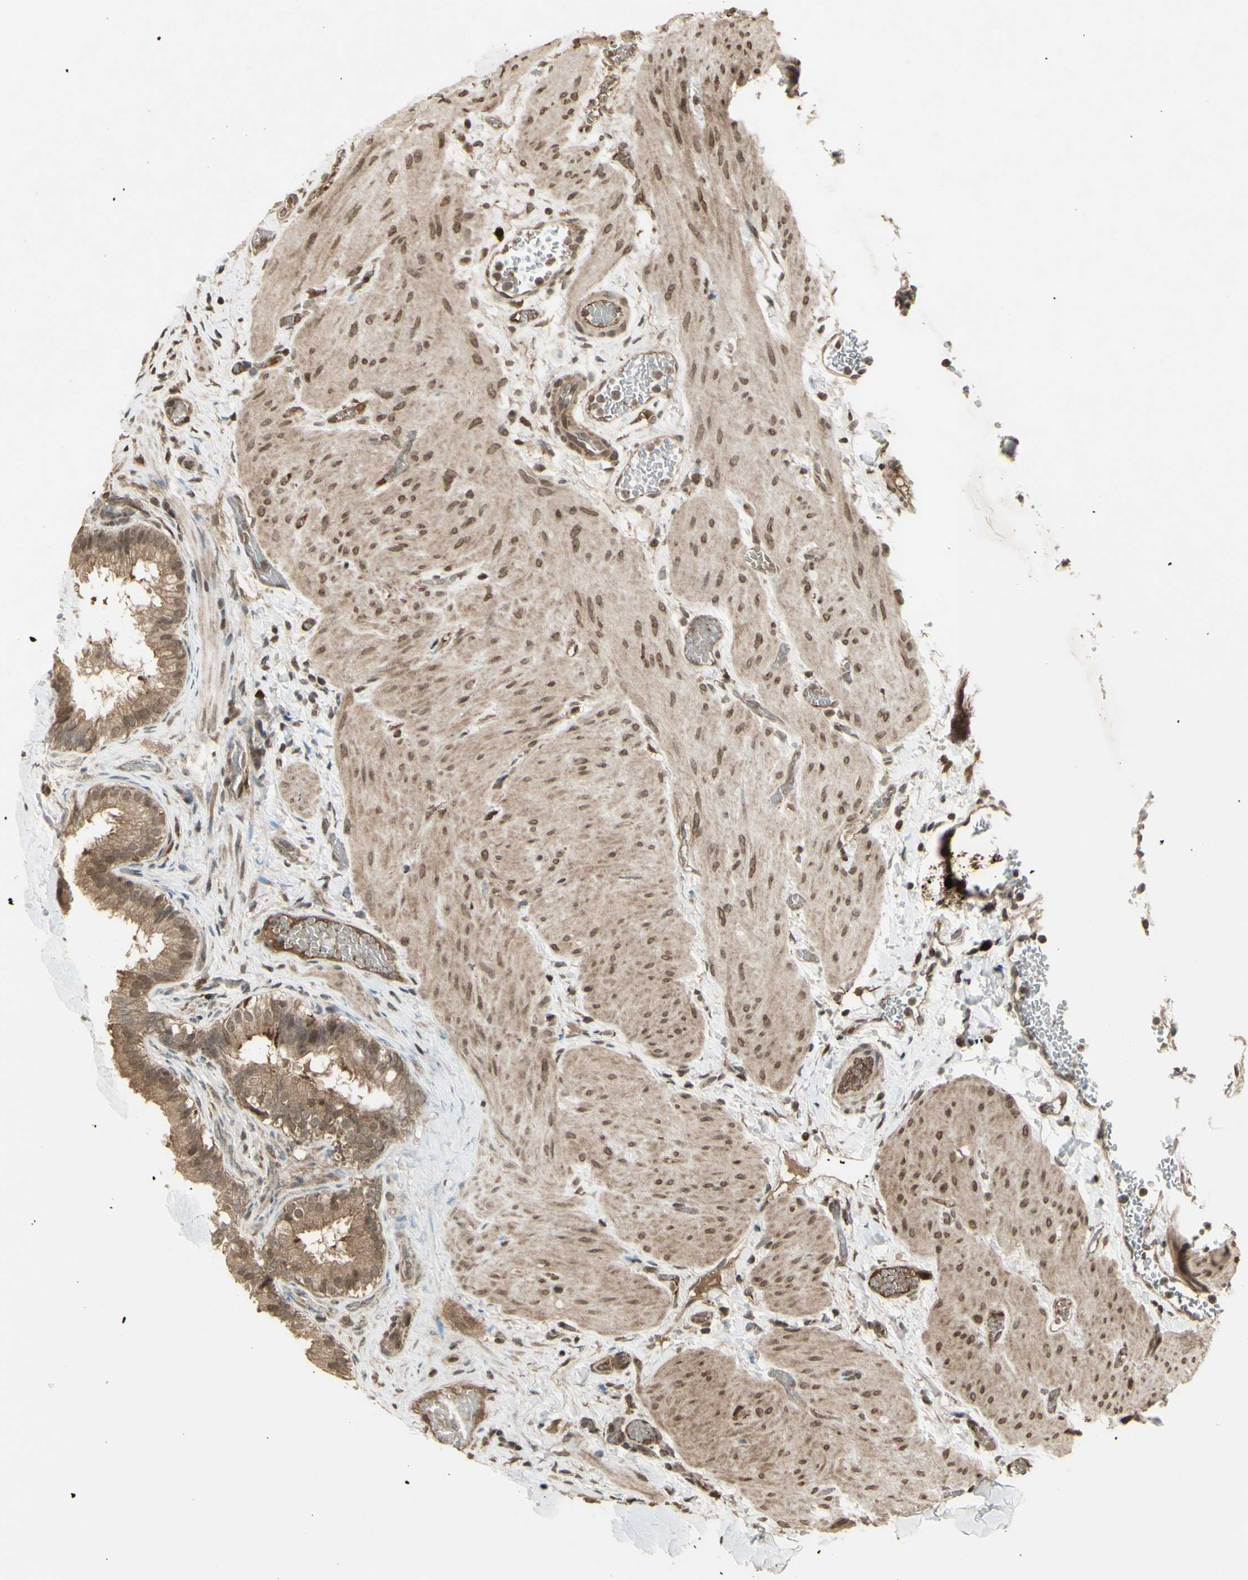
{"staining": {"intensity": "moderate", "quantity": ">75%", "location": "cytoplasmic/membranous"}, "tissue": "gallbladder", "cell_type": "Glandular cells", "image_type": "normal", "snomed": [{"axis": "morphology", "description": "Normal tissue, NOS"}, {"axis": "topography", "description": "Gallbladder"}], "caption": "IHC of benign gallbladder demonstrates medium levels of moderate cytoplasmic/membranous staining in approximately >75% of glandular cells.", "gene": "BLNK", "patient": {"sex": "female", "age": 26}}